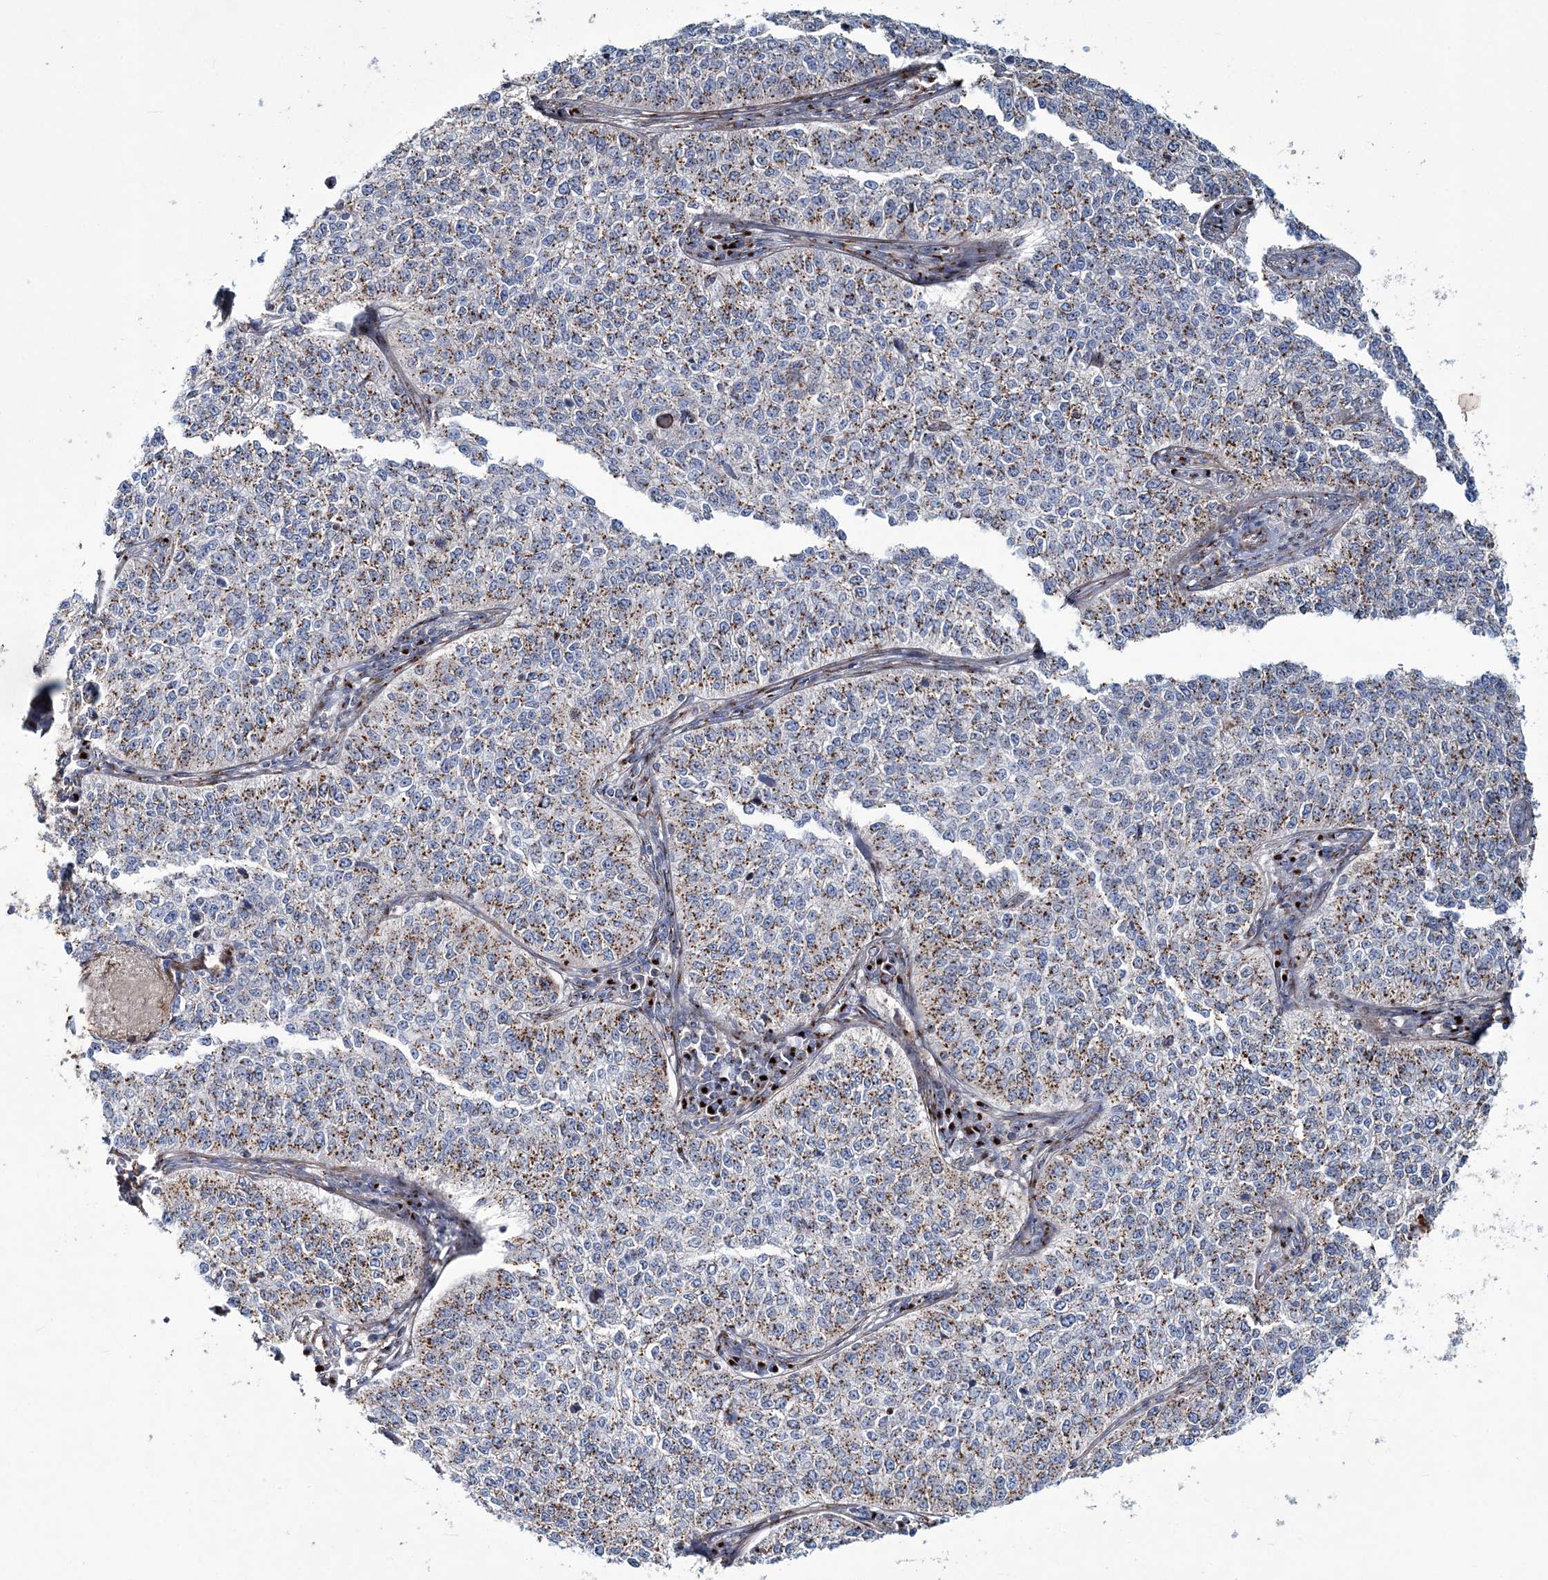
{"staining": {"intensity": "moderate", "quantity": ">75%", "location": "cytoplasmic/membranous"}, "tissue": "cervical cancer", "cell_type": "Tumor cells", "image_type": "cancer", "snomed": [{"axis": "morphology", "description": "Squamous cell carcinoma, NOS"}, {"axis": "topography", "description": "Cervix"}], "caption": "This is a histology image of immunohistochemistry (IHC) staining of cervical cancer (squamous cell carcinoma), which shows moderate staining in the cytoplasmic/membranous of tumor cells.", "gene": "MAN1A2", "patient": {"sex": "female", "age": 35}}